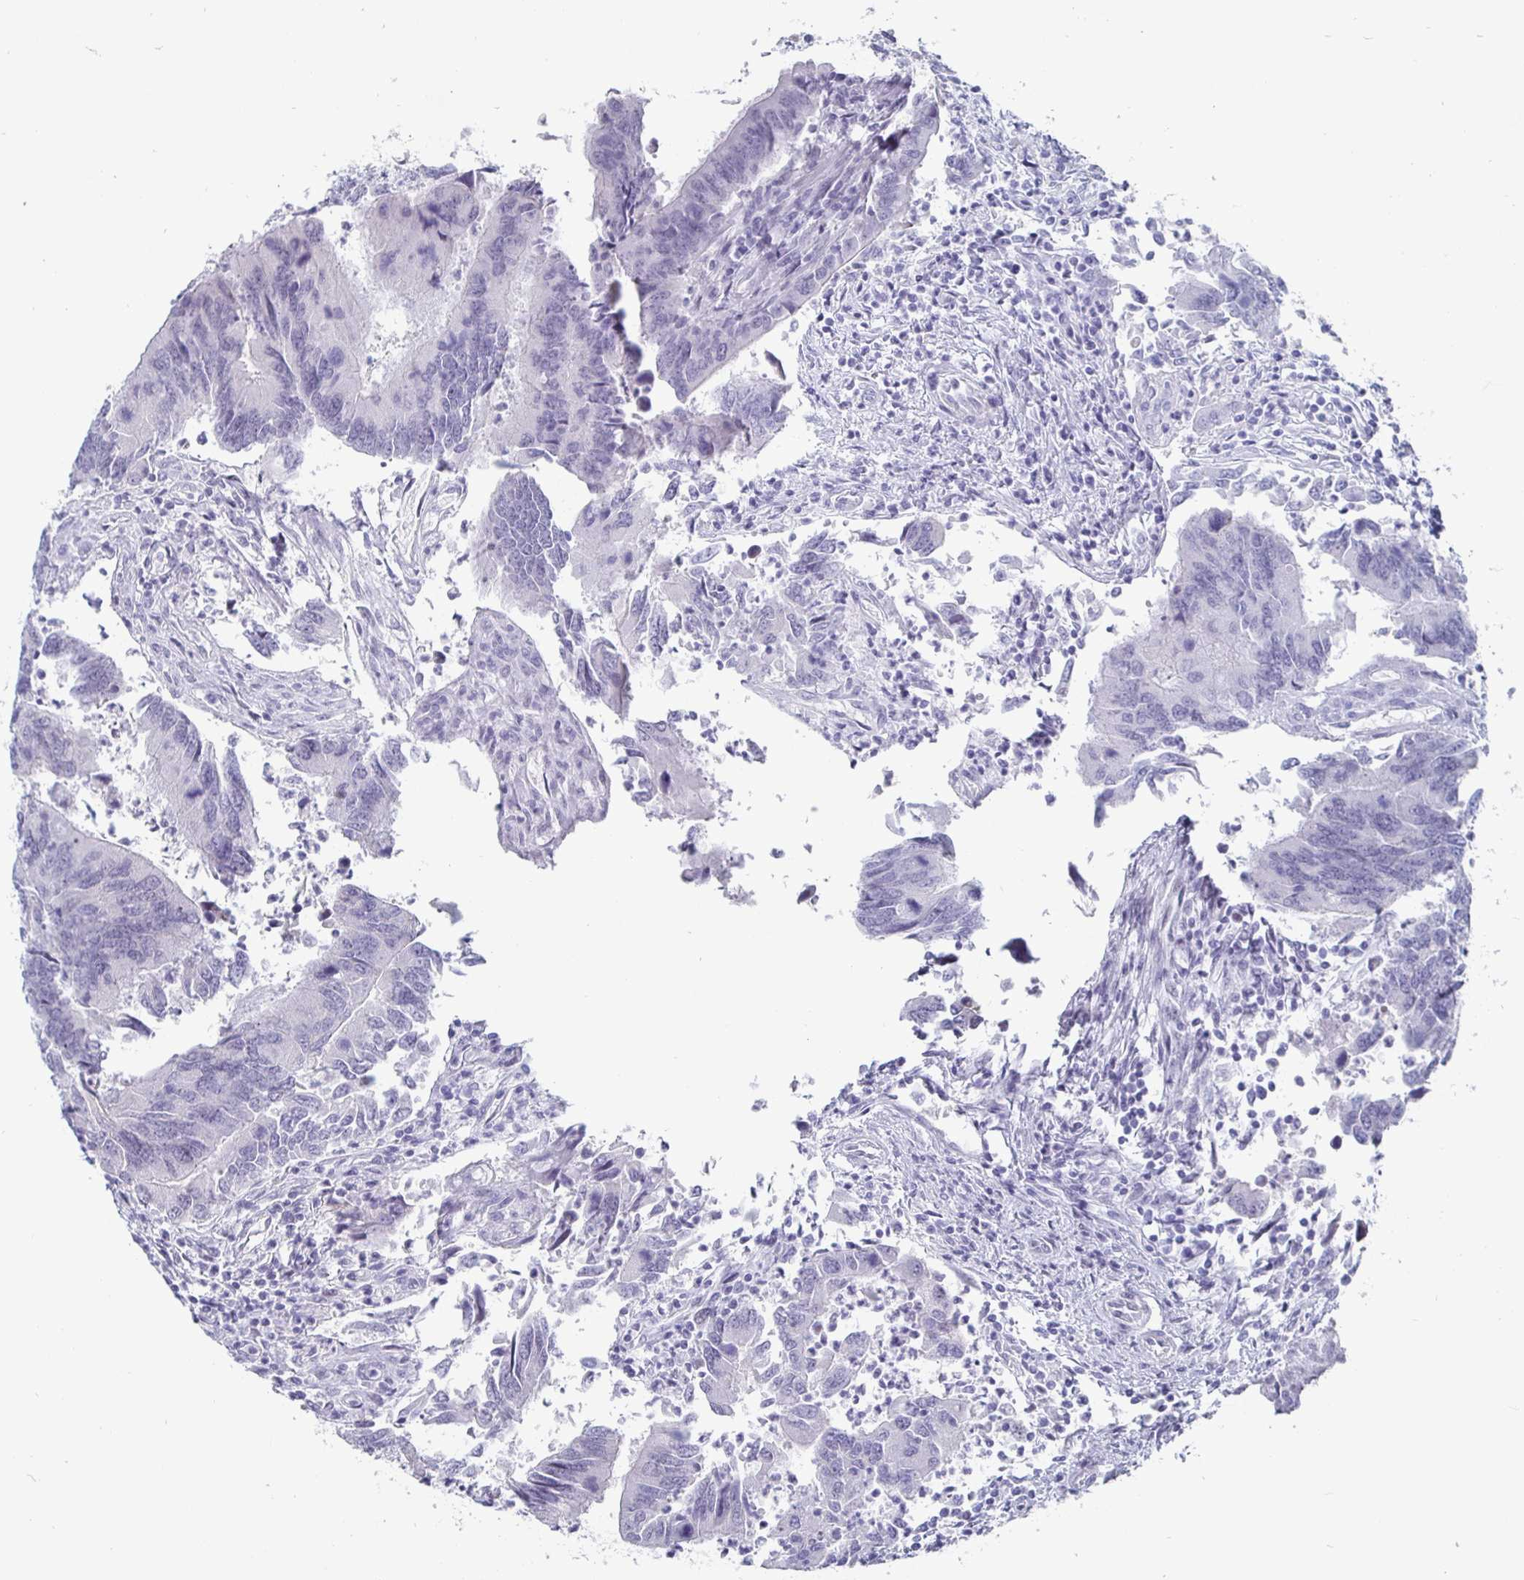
{"staining": {"intensity": "negative", "quantity": "none", "location": "none"}, "tissue": "colorectal cancer", "cell_type": "Tumor cells", "image_type": "cancer", "snomed": [{"axis": "morphology", "description": "Adenocarcinoma, NOS"}, {"axis": "topography", "description": "Colon"}], "caption": "Colorectal cancer was stained to show a protein in brown. There is no significant staining in tumor cells. Brightfield microscopy of immunohistochemistry stained with DAB (3,3'-diaminobenzidine) (brown) and hematoxylin (blue), captured at high magnification.", "gene": "OOSP2", "patient": {"sex": "female", "age": 67}}